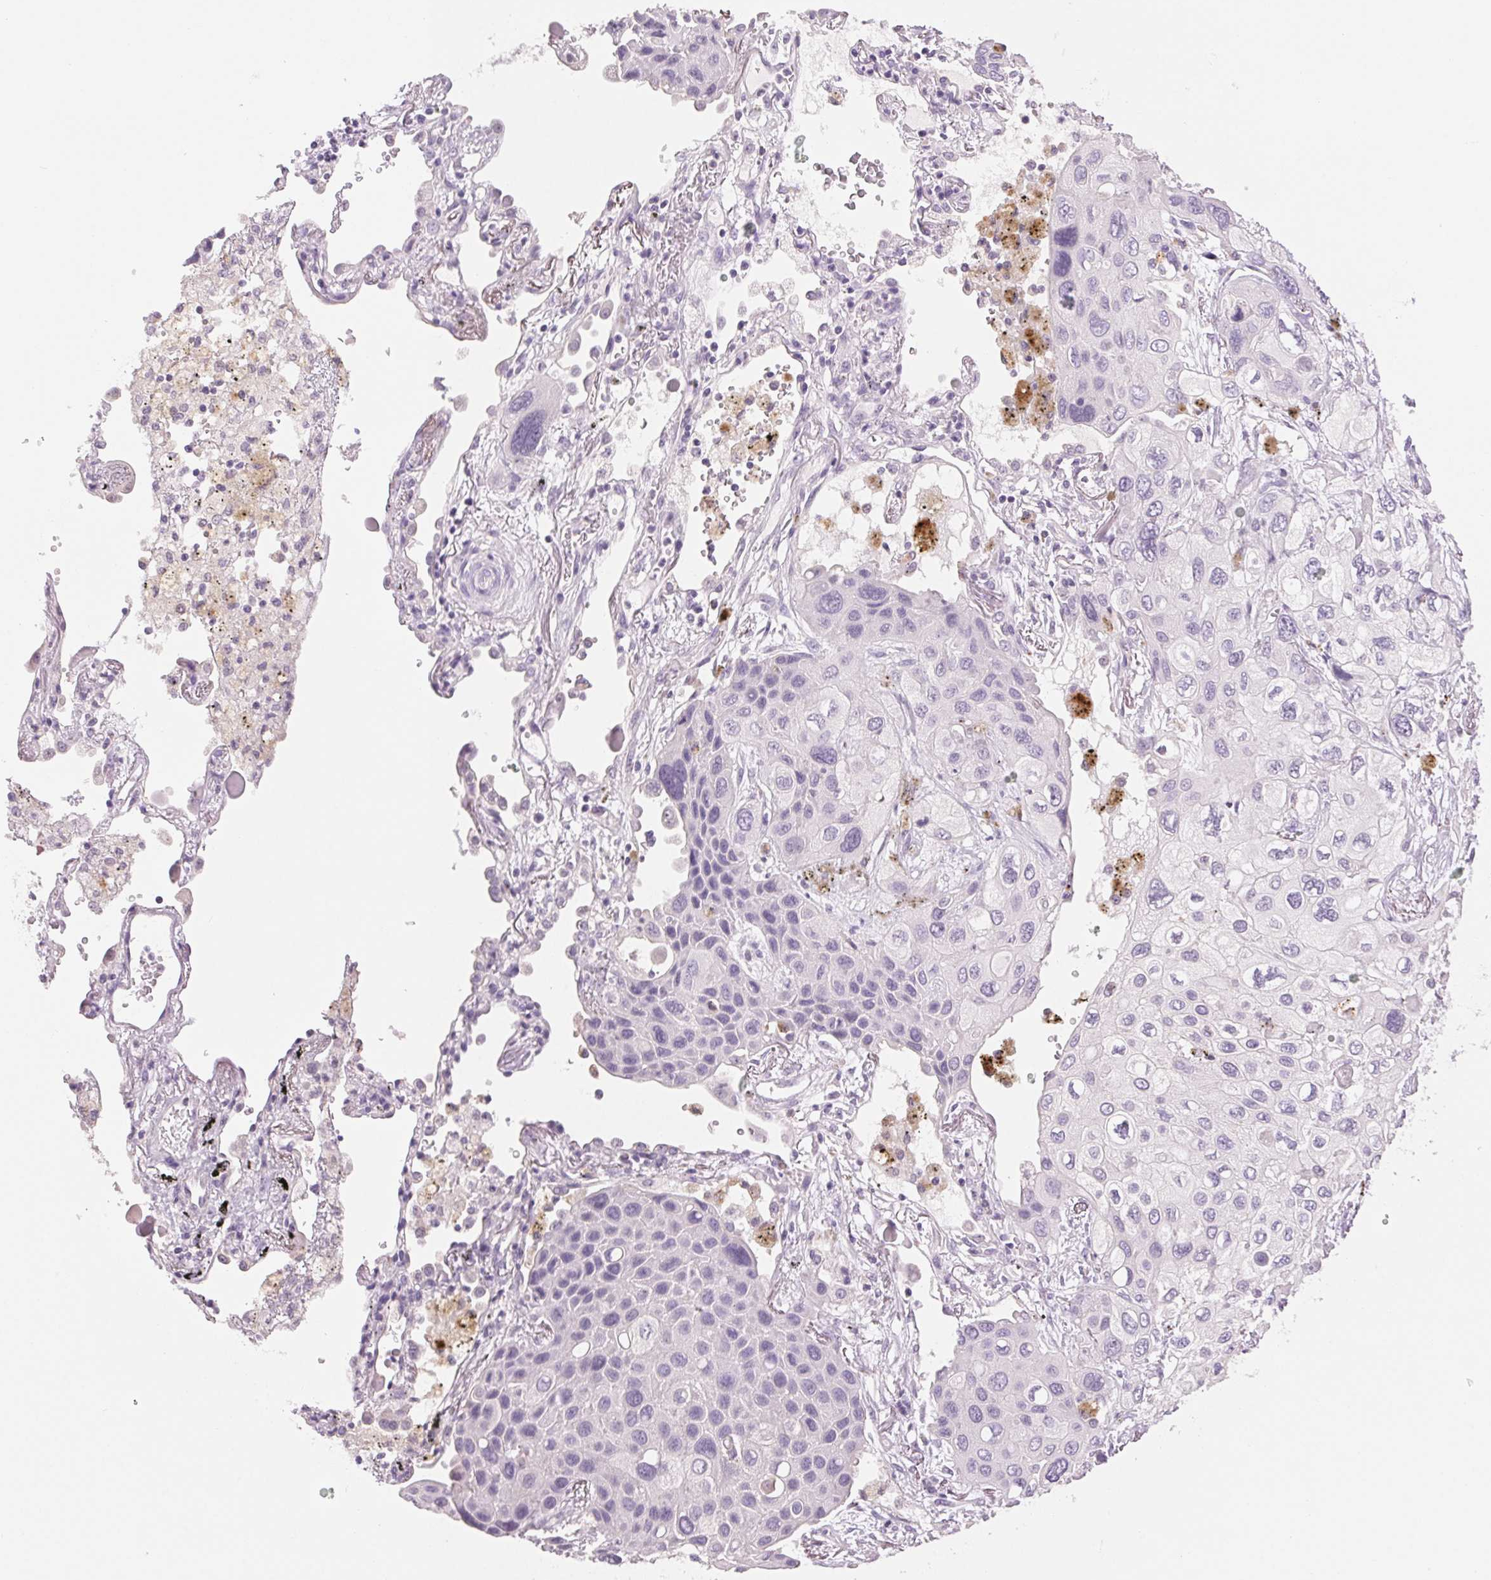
{"staining": {"intensity": "negative", "quantity": "none", "location": "none"}, "tissue": "lung cancer", "cell_type": "Tumor cells", "image_type": "cancer", "snomed": [{"axis": "morphology", "description": "Squamous cell carcinoma, NOS"}, {"axis": "morphology", "description": "Squamous cell carcinoma, metastatic, NOS"}, {"axis": "topography", "description": "Lung"}], "caption": "High magnification brightfield microscopy of lung cancer (metastatic squamous cell carcinoma) stained with DAB (3,3'-diaminobenzidine) (brown) and counterstained with hematoxylin (blue): tumor cells show no significant positivity.", "gene": "MPO", "patient": {"sex": "male", "age": 59}}